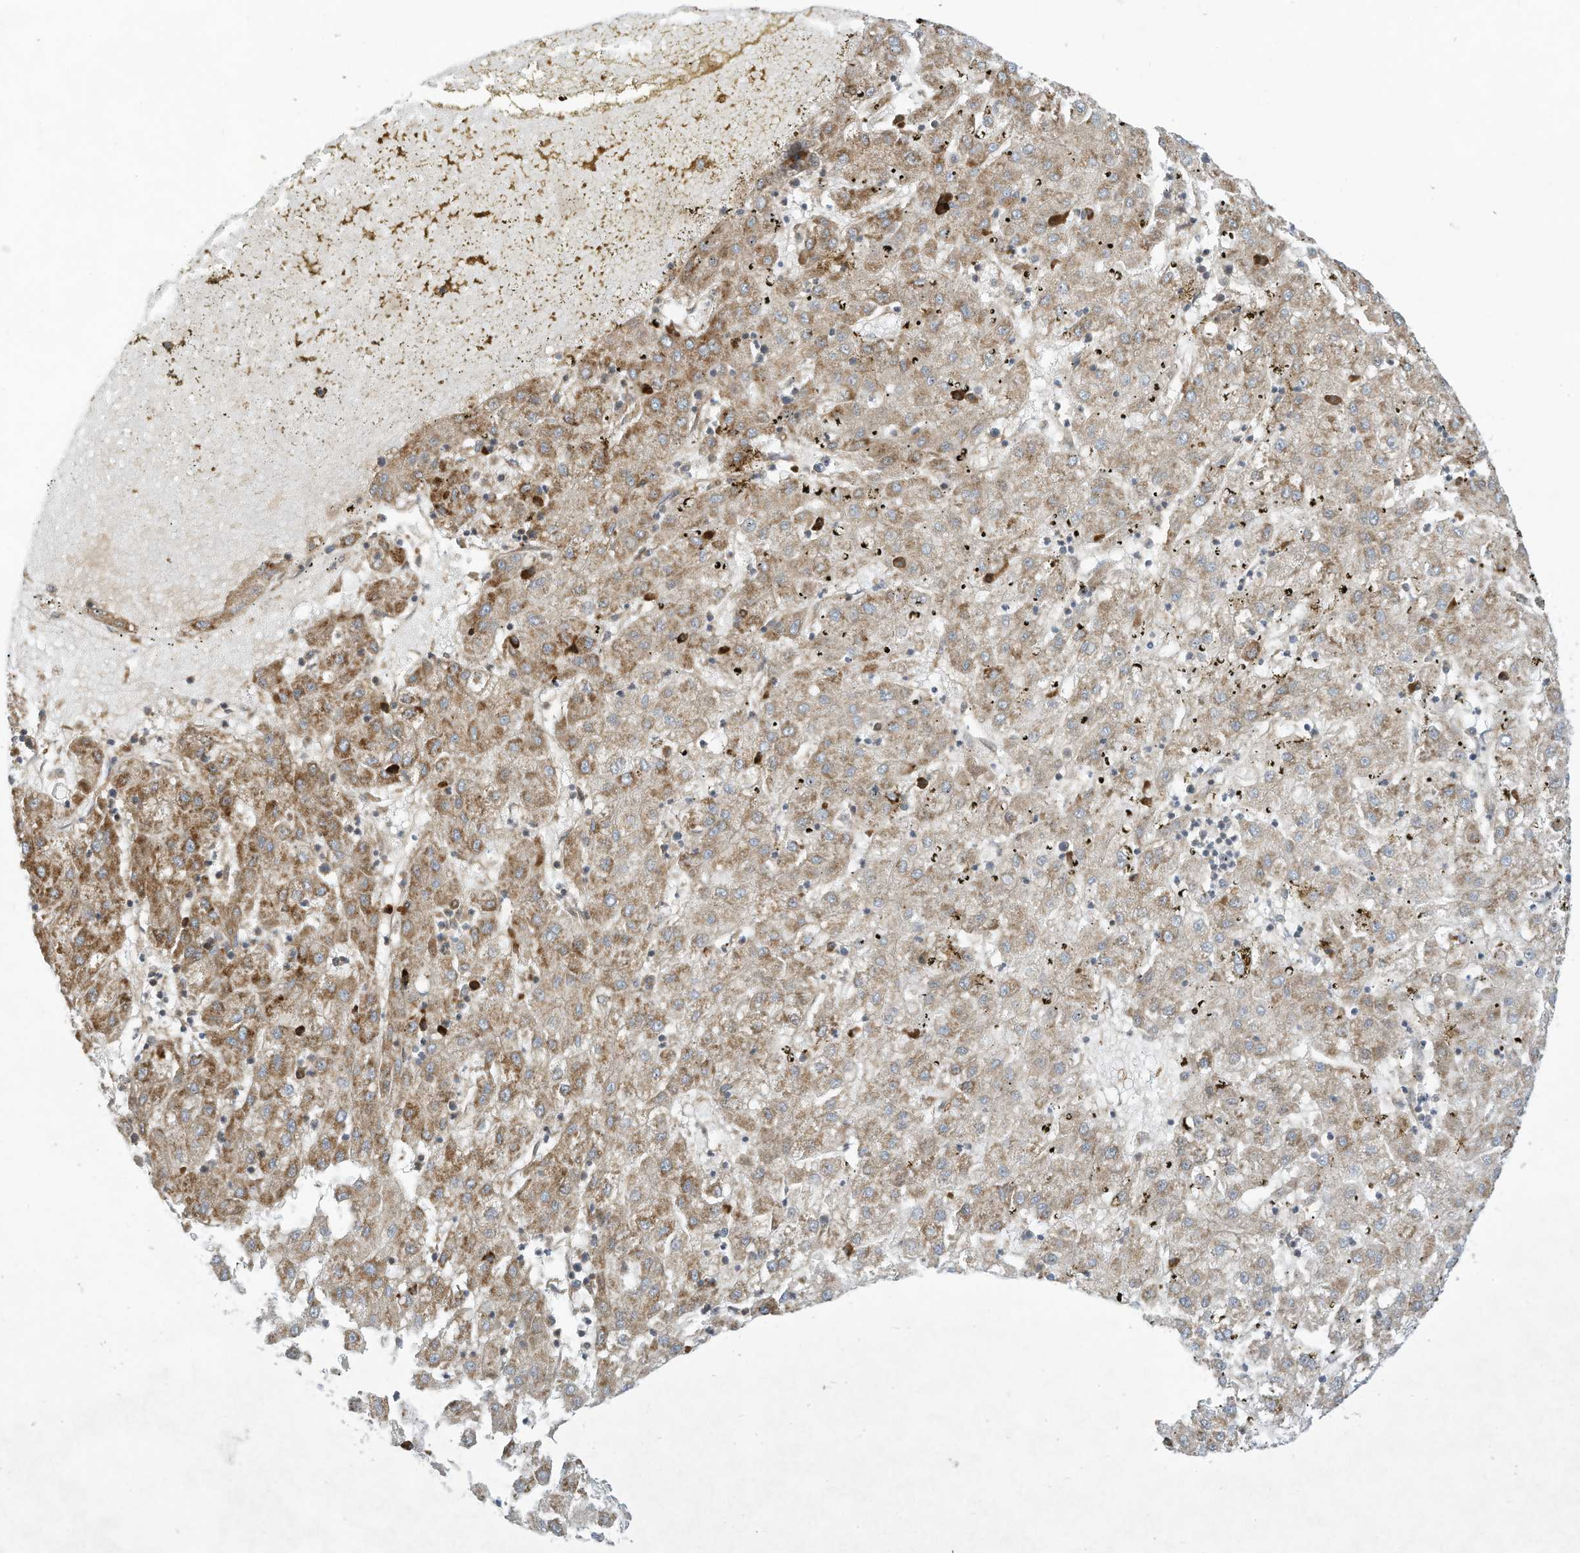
{"staining": {"intensity": "moderate", "quantity": "25%-75%", "location": "cytoplasmic/membranous"}, "tissue": "liver cancer", "cell_type": "Tumor cells", "image_type": "cancer", "snomed": [{"axis": "morphology", "description": "Carcinoma, Hepatocellular, NOS"}, {"axis": "topography", "description": "Liver"}], "caption": "A histopathology image of hepatocellular carcinoma (liver) stained for a protein reveals moderate cytoplasmic/membranous brown staining in tumor cells. (DAB (3,3'-diaminobenzidine) = brown stain, brightfield microscopy at high magnification).", "gene": "DDIT4", "patient": {"sex": "male", "age": 72}}